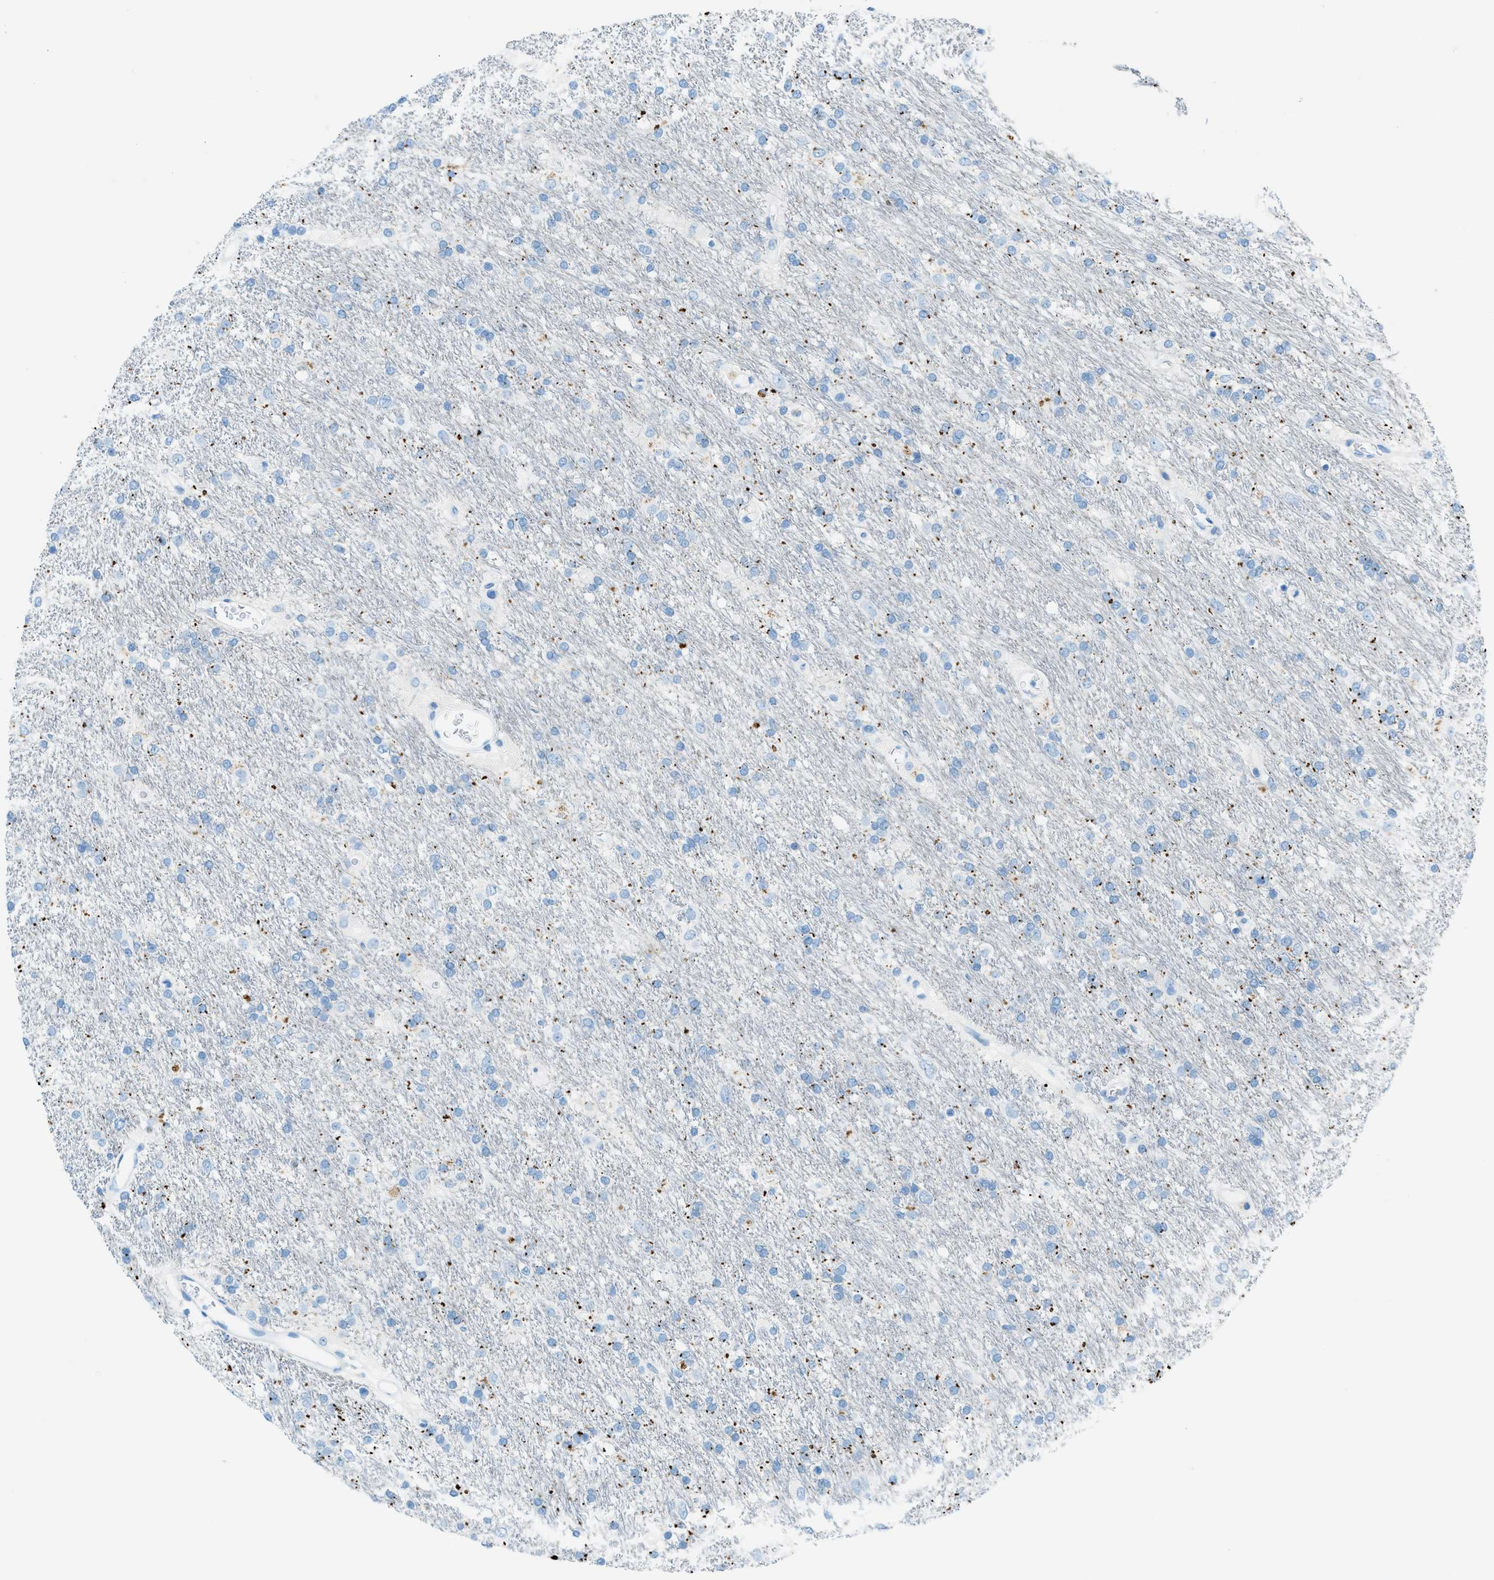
{"staining": {"intensity": "negative", "quantity": "none", "location": "none"}, "tissue": "glioma", "cell_type": "Tumor cells", "image_type": "cancer", "snomed": [{"axis": "morphology", "description": "Glioma, malignant, Low grade"}, {"axis": "topography", "description": "Brain"}], "caption": "This is an IHC micrograph of human glioma. There is no positivity in tumor cells.", "gene": "C21orf62", "patient": {"sex": "male", "age": 77}}